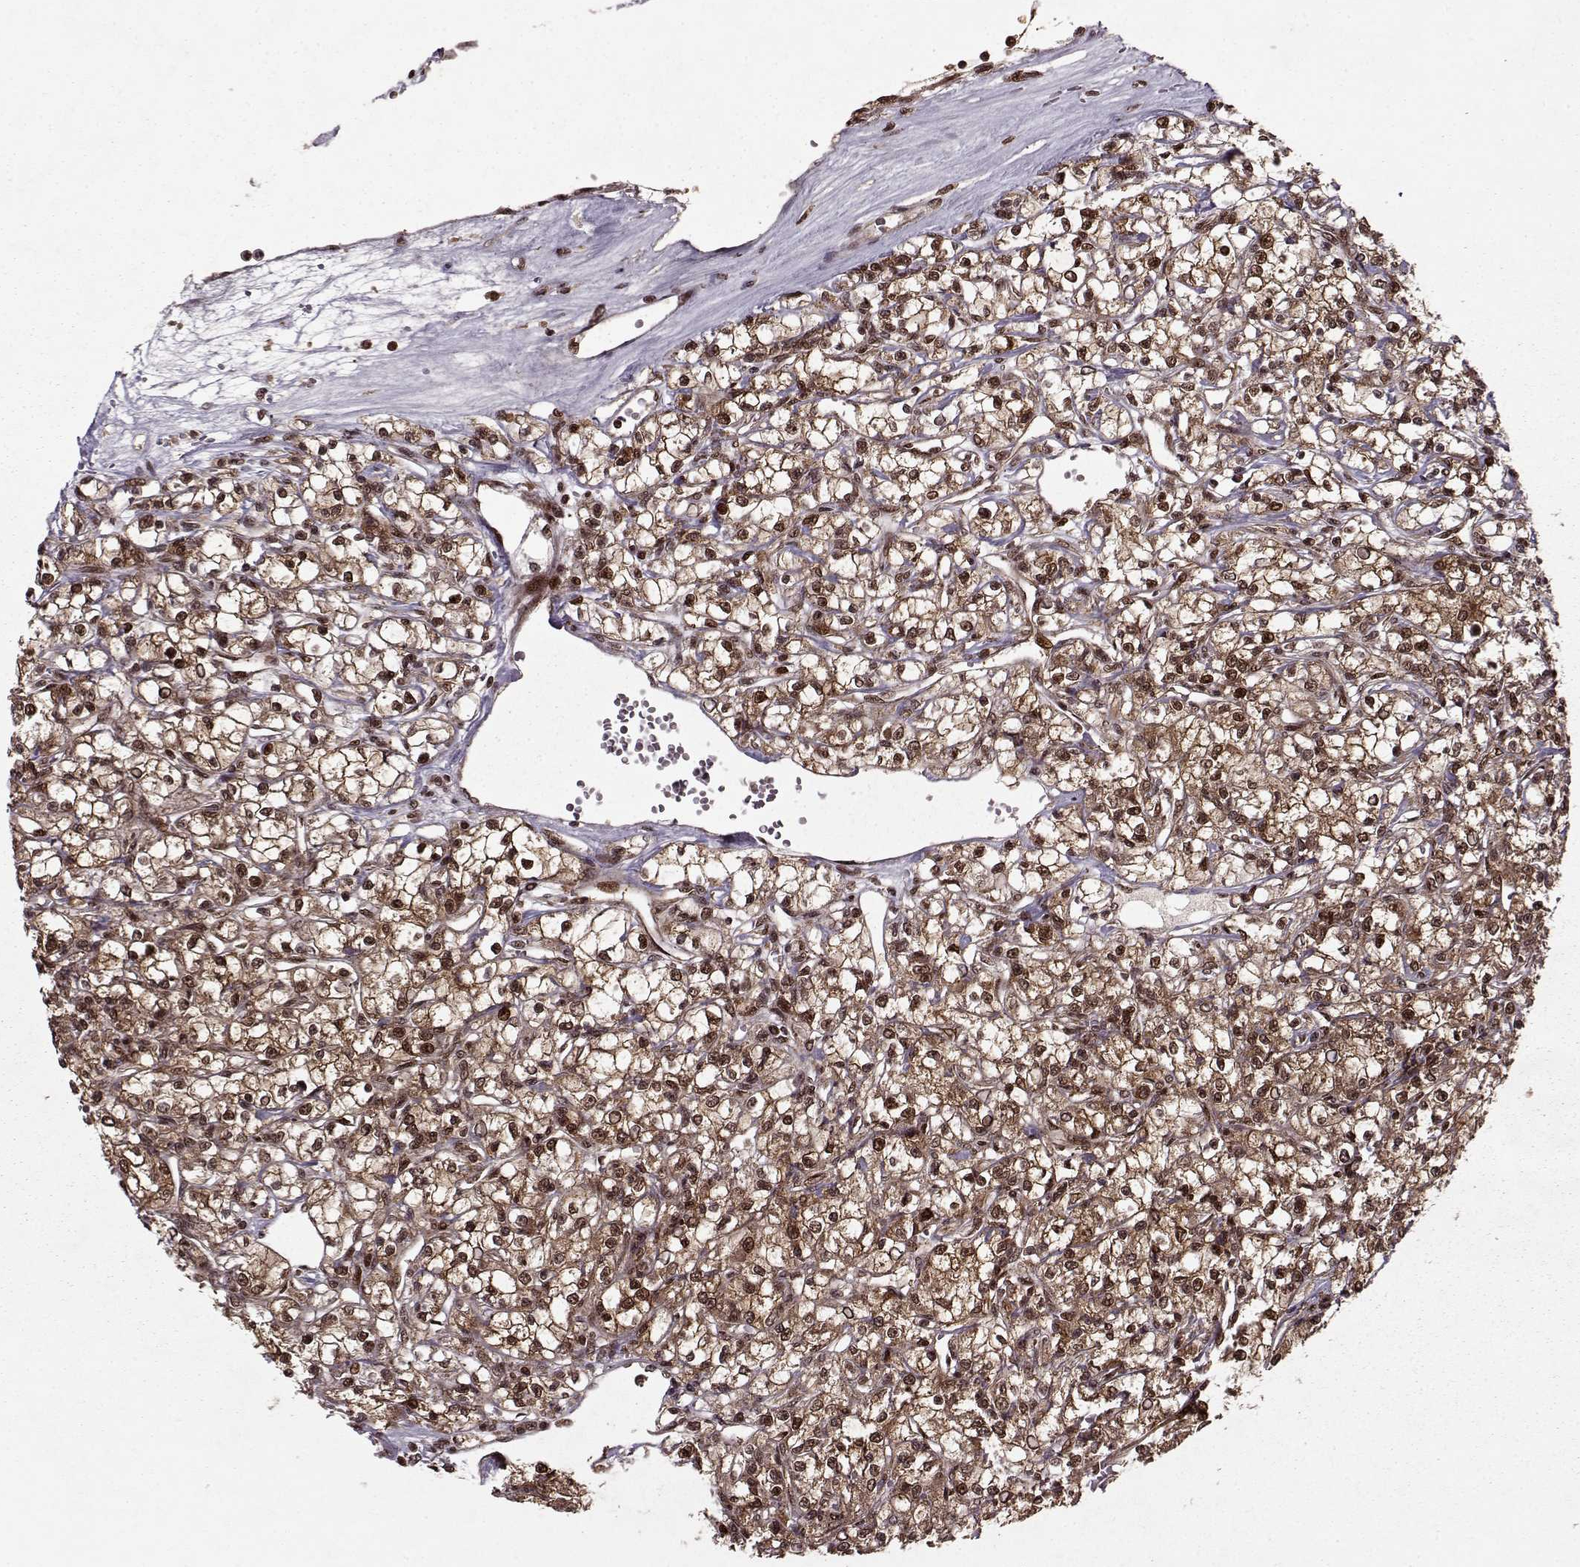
{"staining": {"intensity": "strong", "quantity": ">75%", "location": "cytoplasmic/membranous,nuclear"}, "tissue": "renal cancer", "cell_type": "Tumor cells", "image_type": "cancer", "snomed": [{"axis": "morphology", "description": "Adenocarcinoma, NOS"}, {"axis": "topography", "description": "Kidney"}], "caption": "Renal cancer (adenocarcinoma) stained with DAB IHC exhibits high levels of strong cytoplasmic/membranous and nuclear positivity in about >75% of tumor cells.", "gene": "PSMA7", "patient": {"sex": "female", "age": 59}}